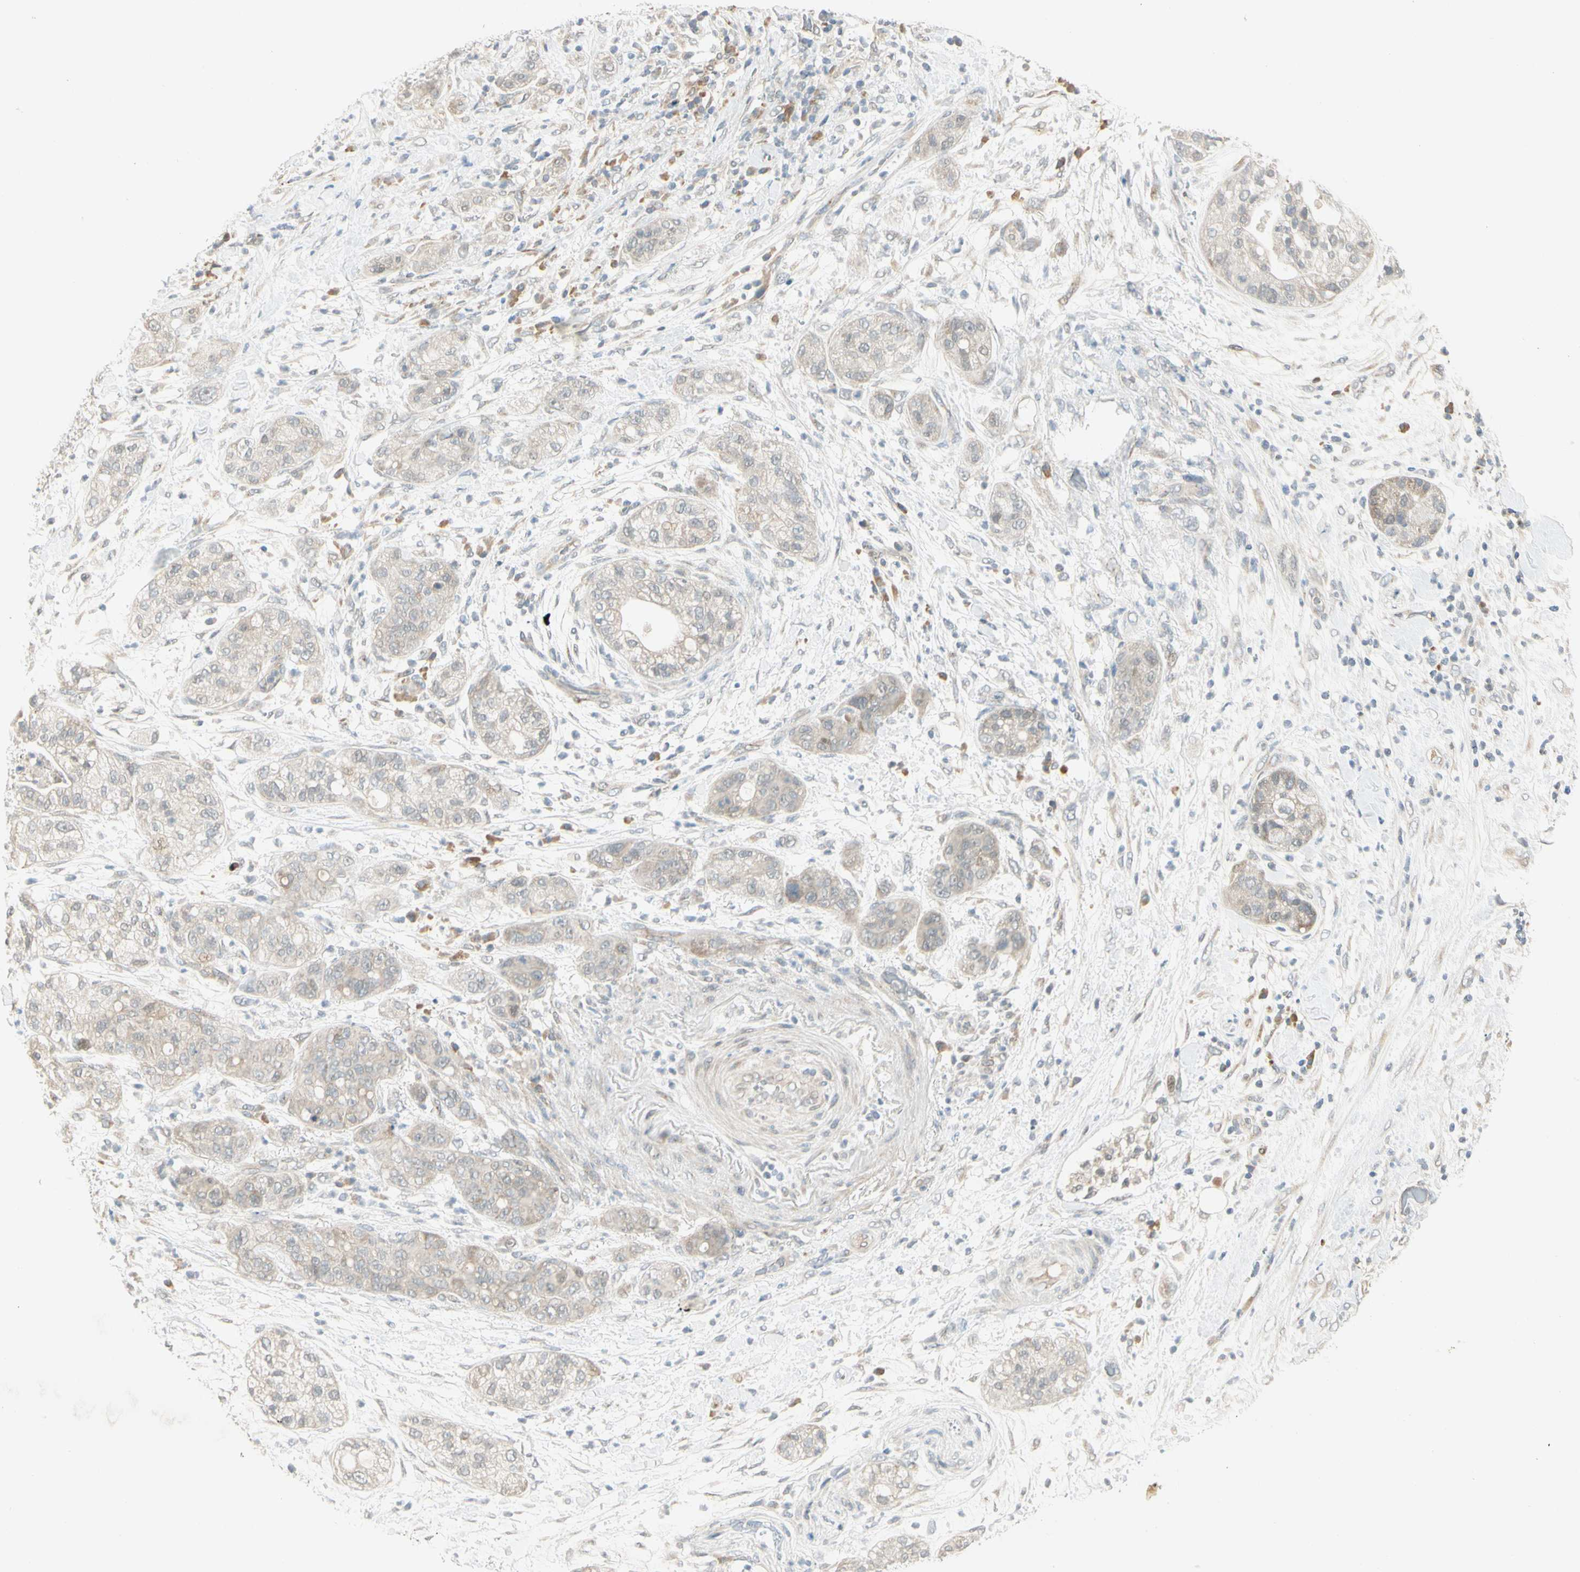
{"staining": {"intensity": "weak", "quantity": "25%-75%", "location": "cytoplasmic/membranous"}, "tissue": "pancreatic cancer", "cell_type": "Tumor cells", "image_type": "cancer", "snomed": [{"axis": "morphology", "description": "Adenocarcinoma, NOS"}, {"axis": "topography", "description": "Pancreas"}], "caption": "Pancreatic cancer tissue shows weak cytoplasmic/membranous staining in about 25%-75% of tumor cells", "gene": "PCDHB15", "patient": {"sex": "female", "age": 78}}